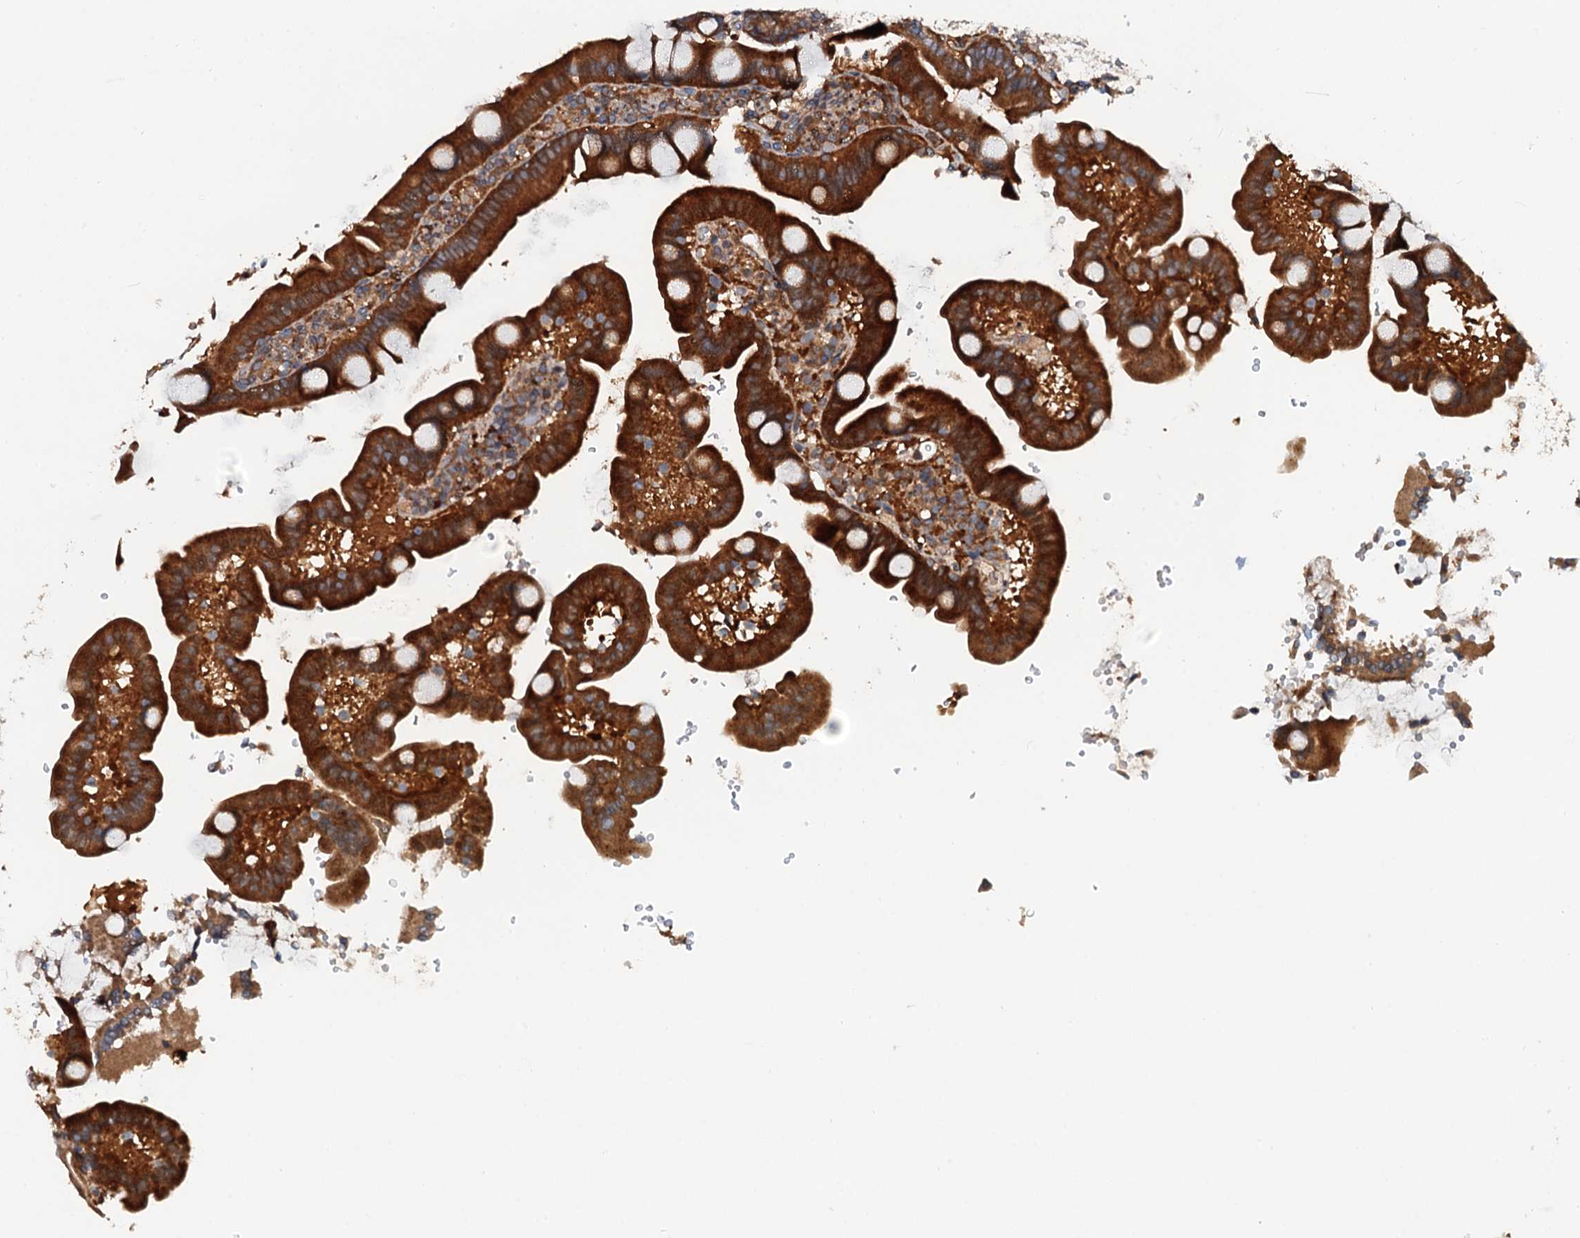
{"staining": {"intensity": "strong", "quantity": ">75%", "location": "cytoplasmic/membranous"}, "tissue": "duodenum", "cell_type": "Glandular cells", "image_type": "normal", "snomed": [{"axis": "morphology", "description": "Normal tissue, NOS"}, {"axis": "topography", "description": "Duodenum"}], "caption": "Duodenum stained for a protein demonstrates strong cytoplasmic/membranous positivity in glandular cells.", "gene": "EFL1", "patient": {"sex": "male", "age": 55}}